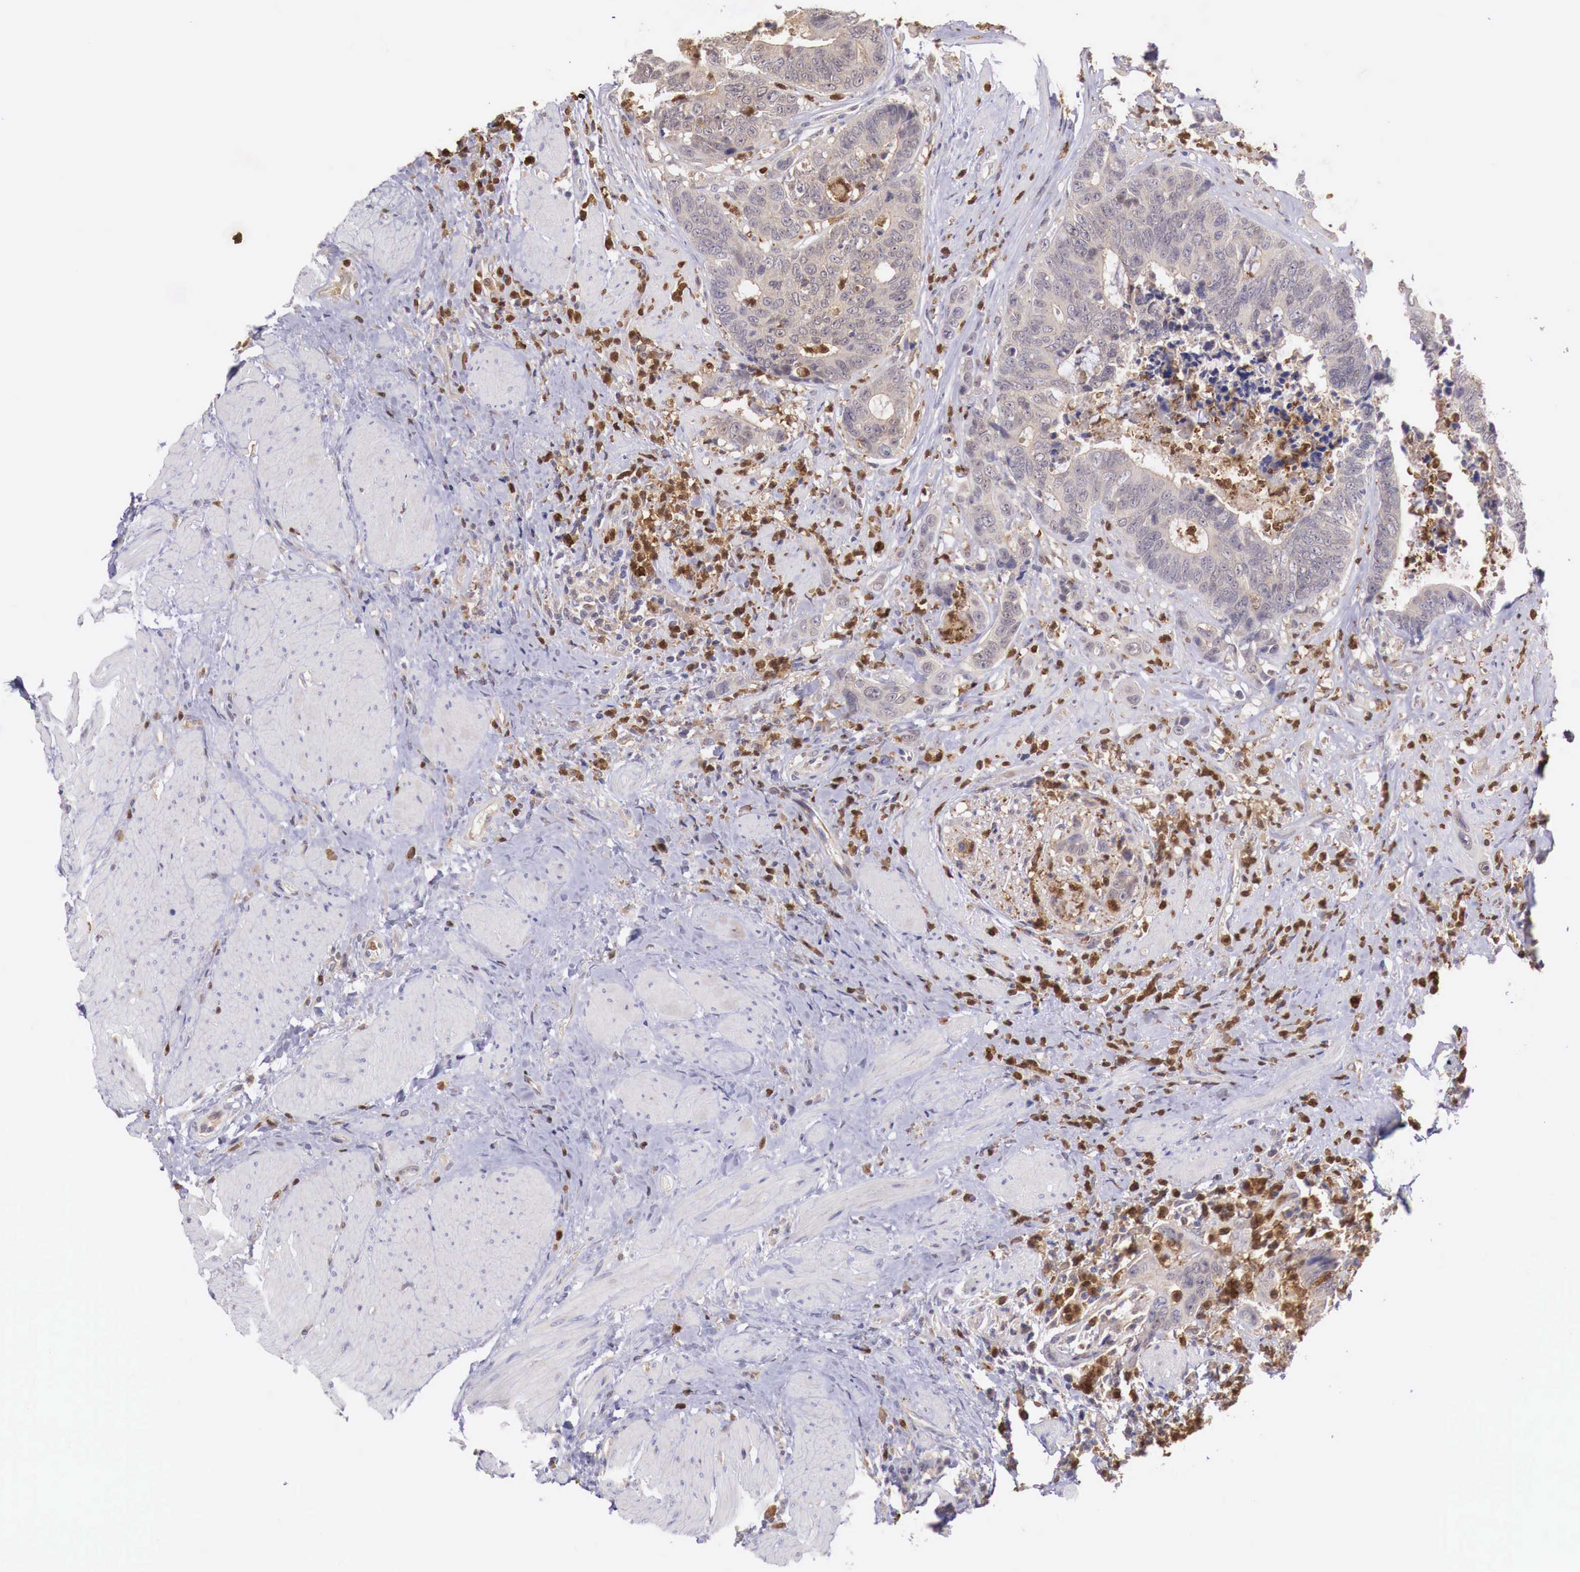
{"staining": {"intensity": "weak", "quantity": ">75%", "location": "cytoplasmic/membranous"}, "tissue": "colorectal cancer", "cell_type": "Tumor cells", "image_type": "cancer", "snomed": [{"axis": "morphology", "description": "Adenocarcinoma, NOS"}, {"axis": "topography", "description": "Rectum"}], "caption": "Weak cytoplasmic/membranous protein staining is present in about >75% of tumor cells in adenocarcinoma (colorectal).", "gene": "GAB2", "patient": {"sex": "female", "age": 65}}